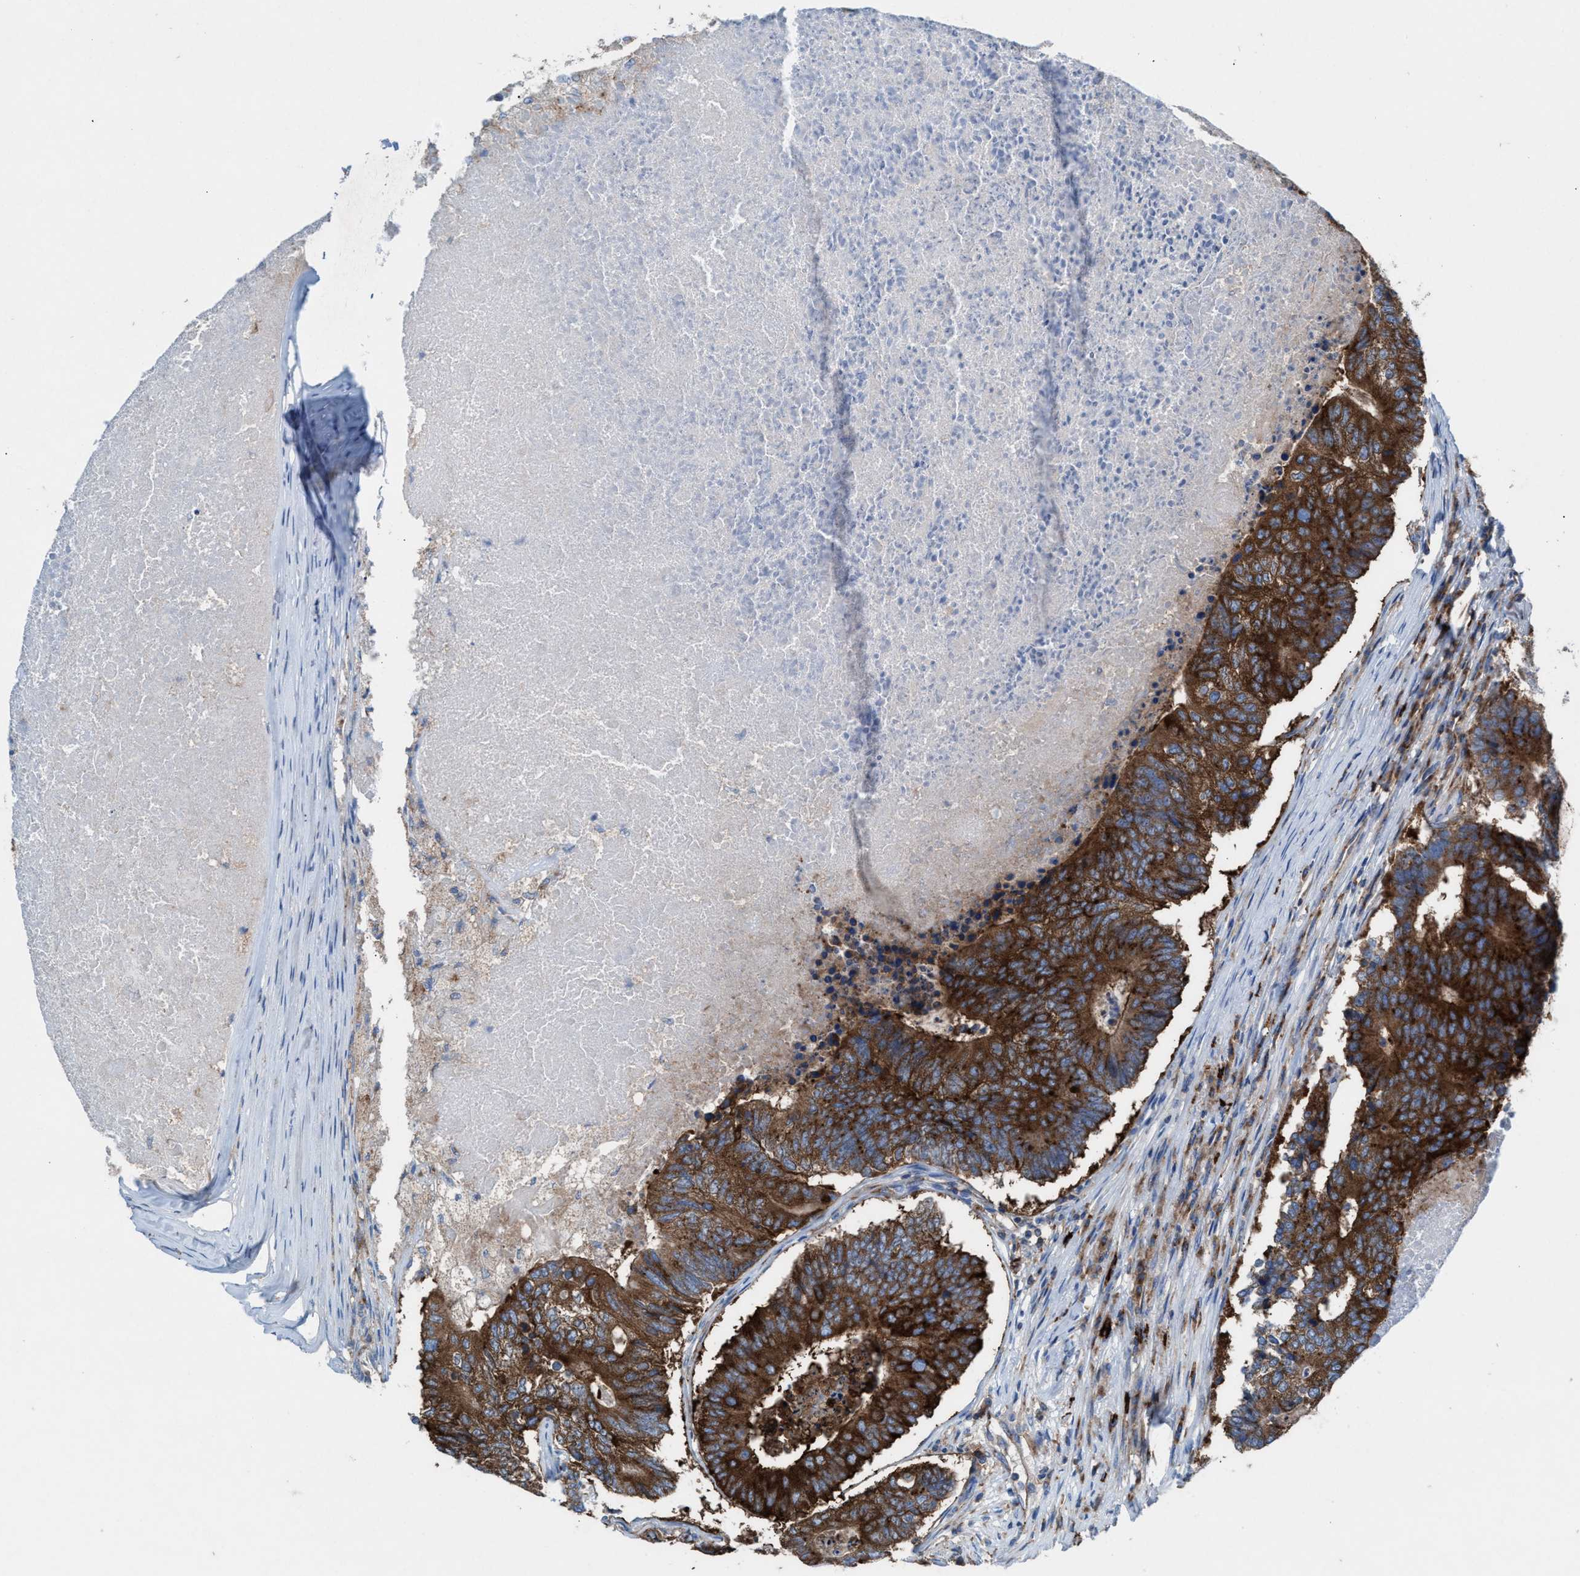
{"staining": {"intensity": "strong", "quantity": ">75%", "location": "cytoplasmic/membranous"}, "tissue": "colorectal cancer", "cell_type": "Tumor cells", "image_type": "cancer", "snomed": [{"axis": "morphology", "description": "Adenocarcinoma, NOS"}, {"axis": "topography", "description": "Colon"}], "caption": "This image displays adenocarcinoma (colorectal) stained with immunohistochemistry to label a protein in brown. The cytoplasmic/membranous of tumor cells show strong positivity for the protein. Nuclei are counter-stained blue.", "gene": "NYAP1", "patient": {"sex": "female", "age": 67}}